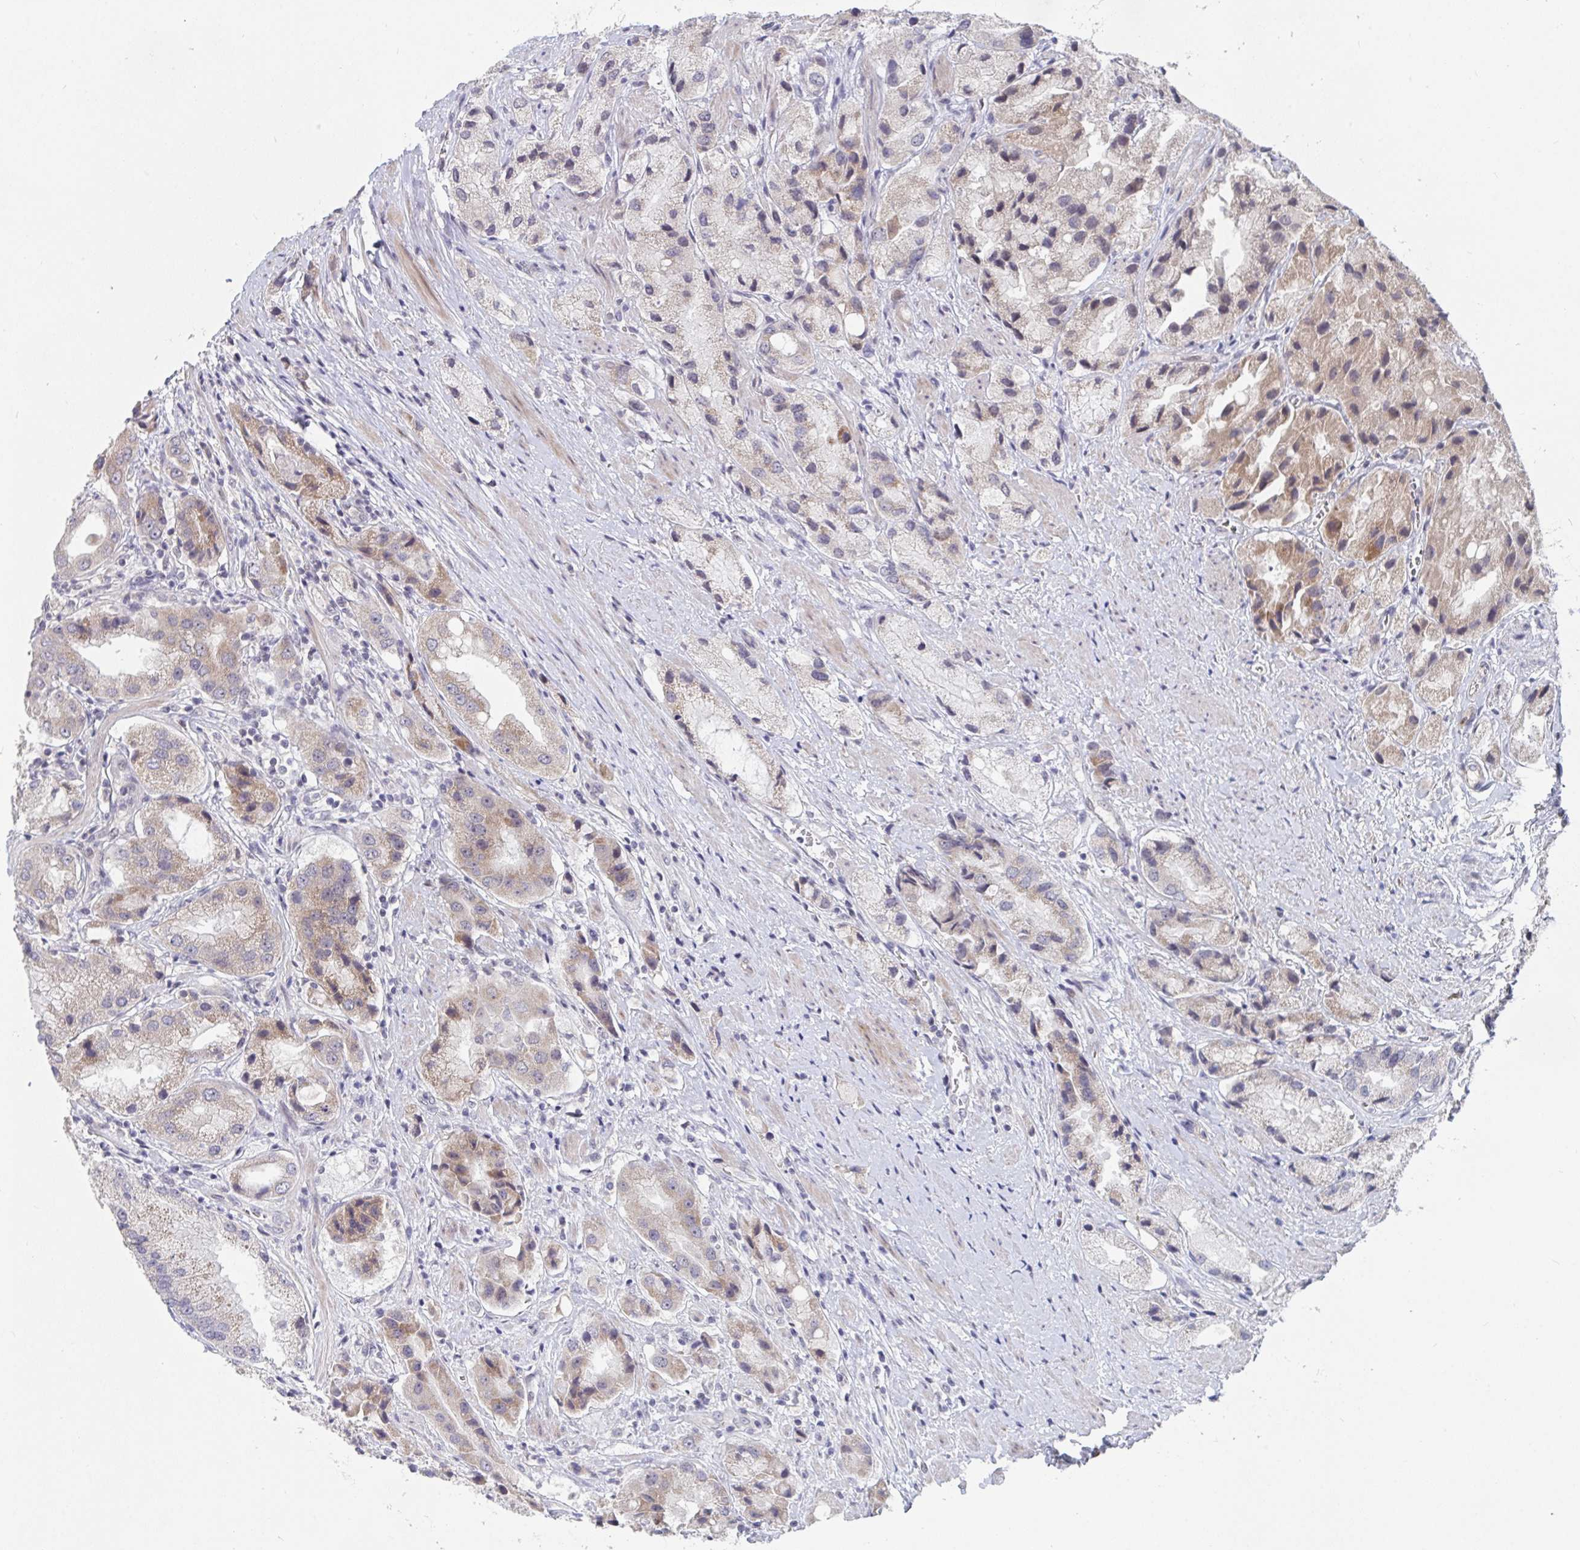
{"staining": {"intensity": "weak", "quantity": "<25%", "location": "cytoplasmic/membranous"}, "tissue": "prostate cancer", "cell_type": "Tumor cells", "image_type": "cancer", "snomed": [{"axis": "morphology", "description": "Adenocarcinoma, Low grade"}, {"axis": "topography", "description": "Prostate"}], "caption": "Human prostate cancer (adenocarcinoma (low-grade)) stained for a protein using immunohistochemistry reveals no staining in tumor cells.", "gene": "FAM156B", "patient": {"sex": "male", "age": 69}}